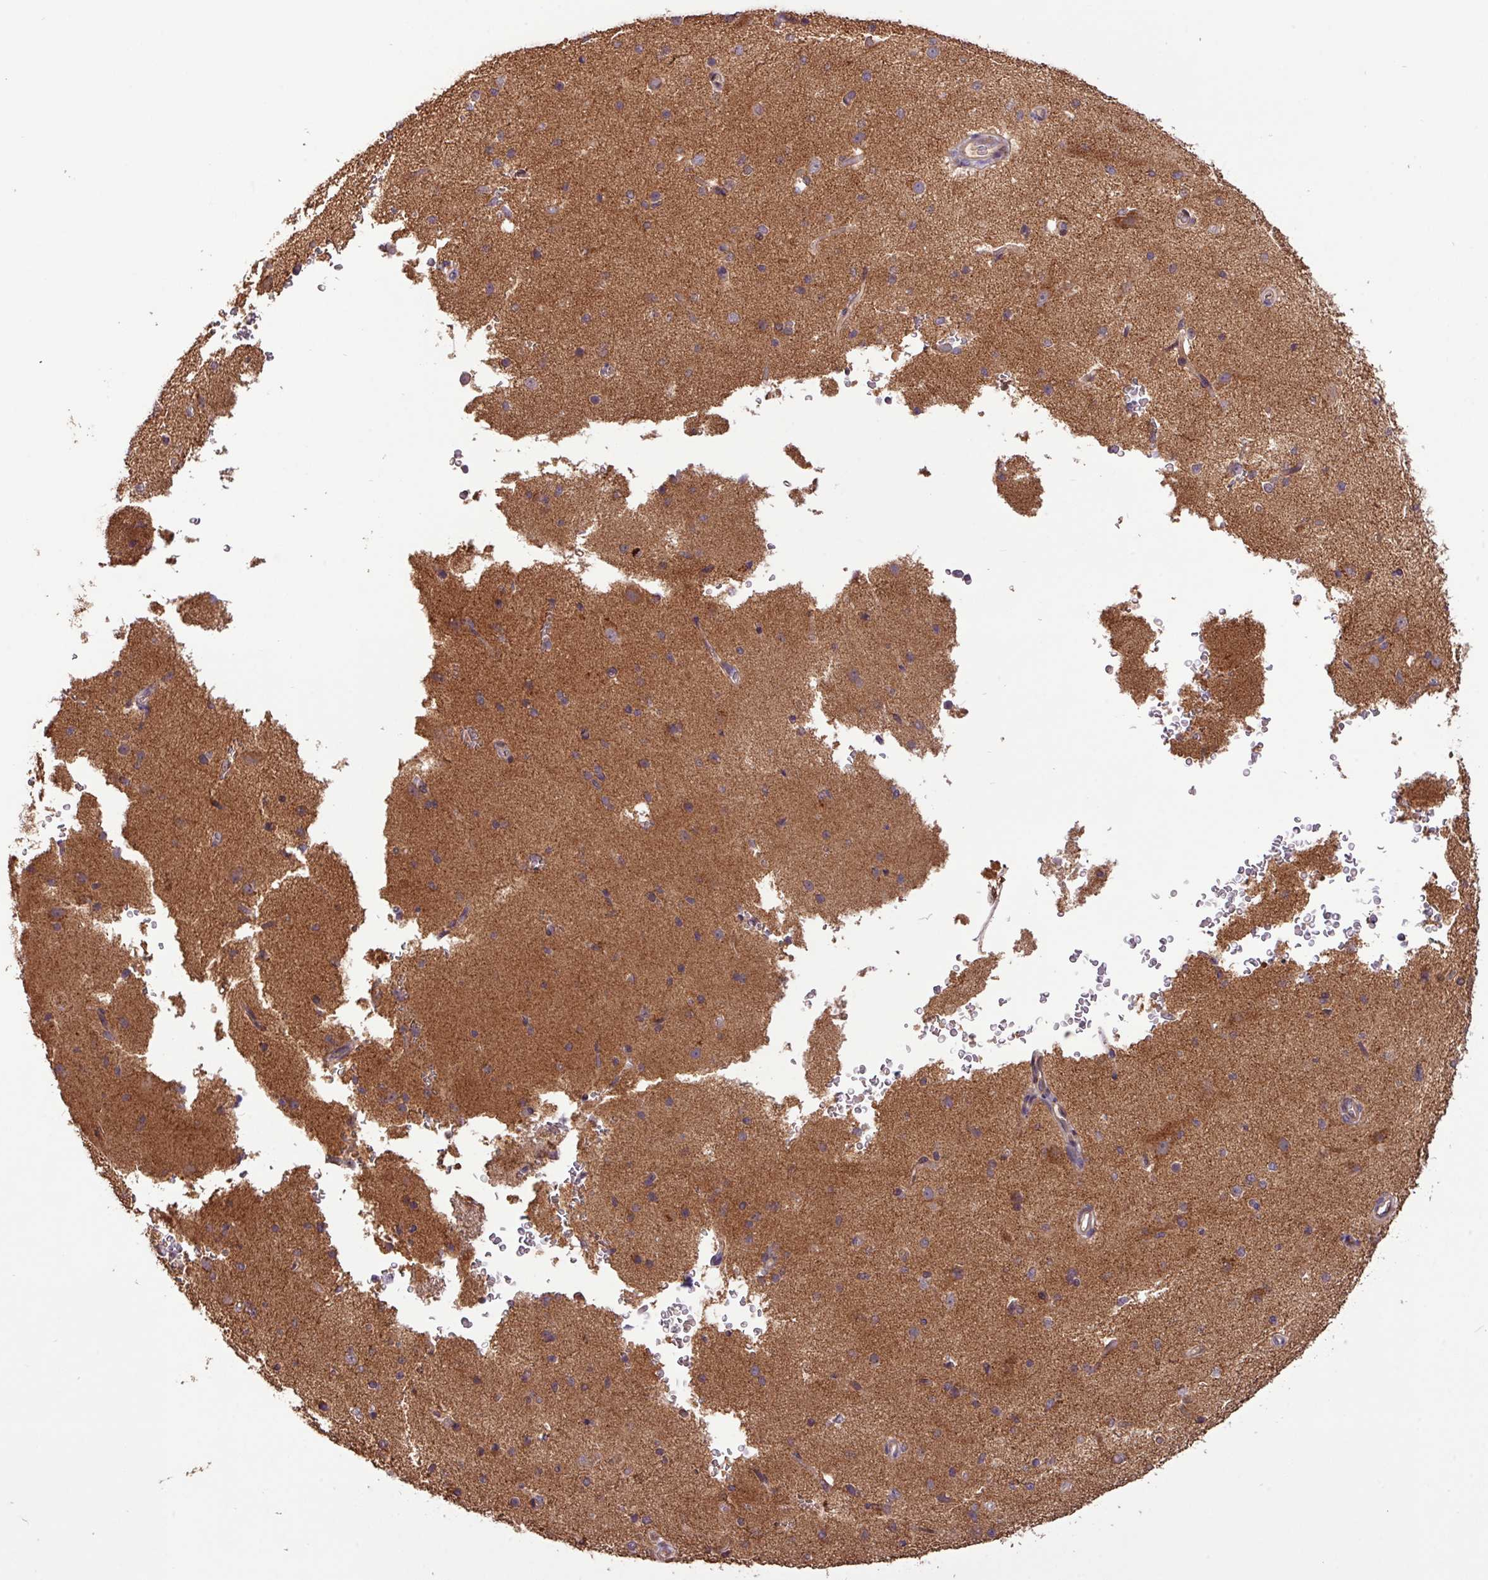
{"staining": {"intensity": "weak", "quantity": "25%-75%", "location": "cytoplasmic/membranous"}, "tissue": "cerebral cortex", "cell_type": "Endothelial cells", "image_type": "normal", "snomed": [{"axis": "morphology", "description": "Normal tissue, NOS"}, {"axis": "morphology", "description": "Inflammation, NOS"}, {"axis": "topography", "description": "Cerebral cortex"}], "caption": "High-power microscopy captured an immunohistochemistry (IHC) photomicrograph of benign cerebral cortex, revealing weak cytoplasmic/membranous positivity in approximately 25%-75% of endothelial cells.", "gene": "YPEL1", "patient": {"sex": "male", "age": 6}}